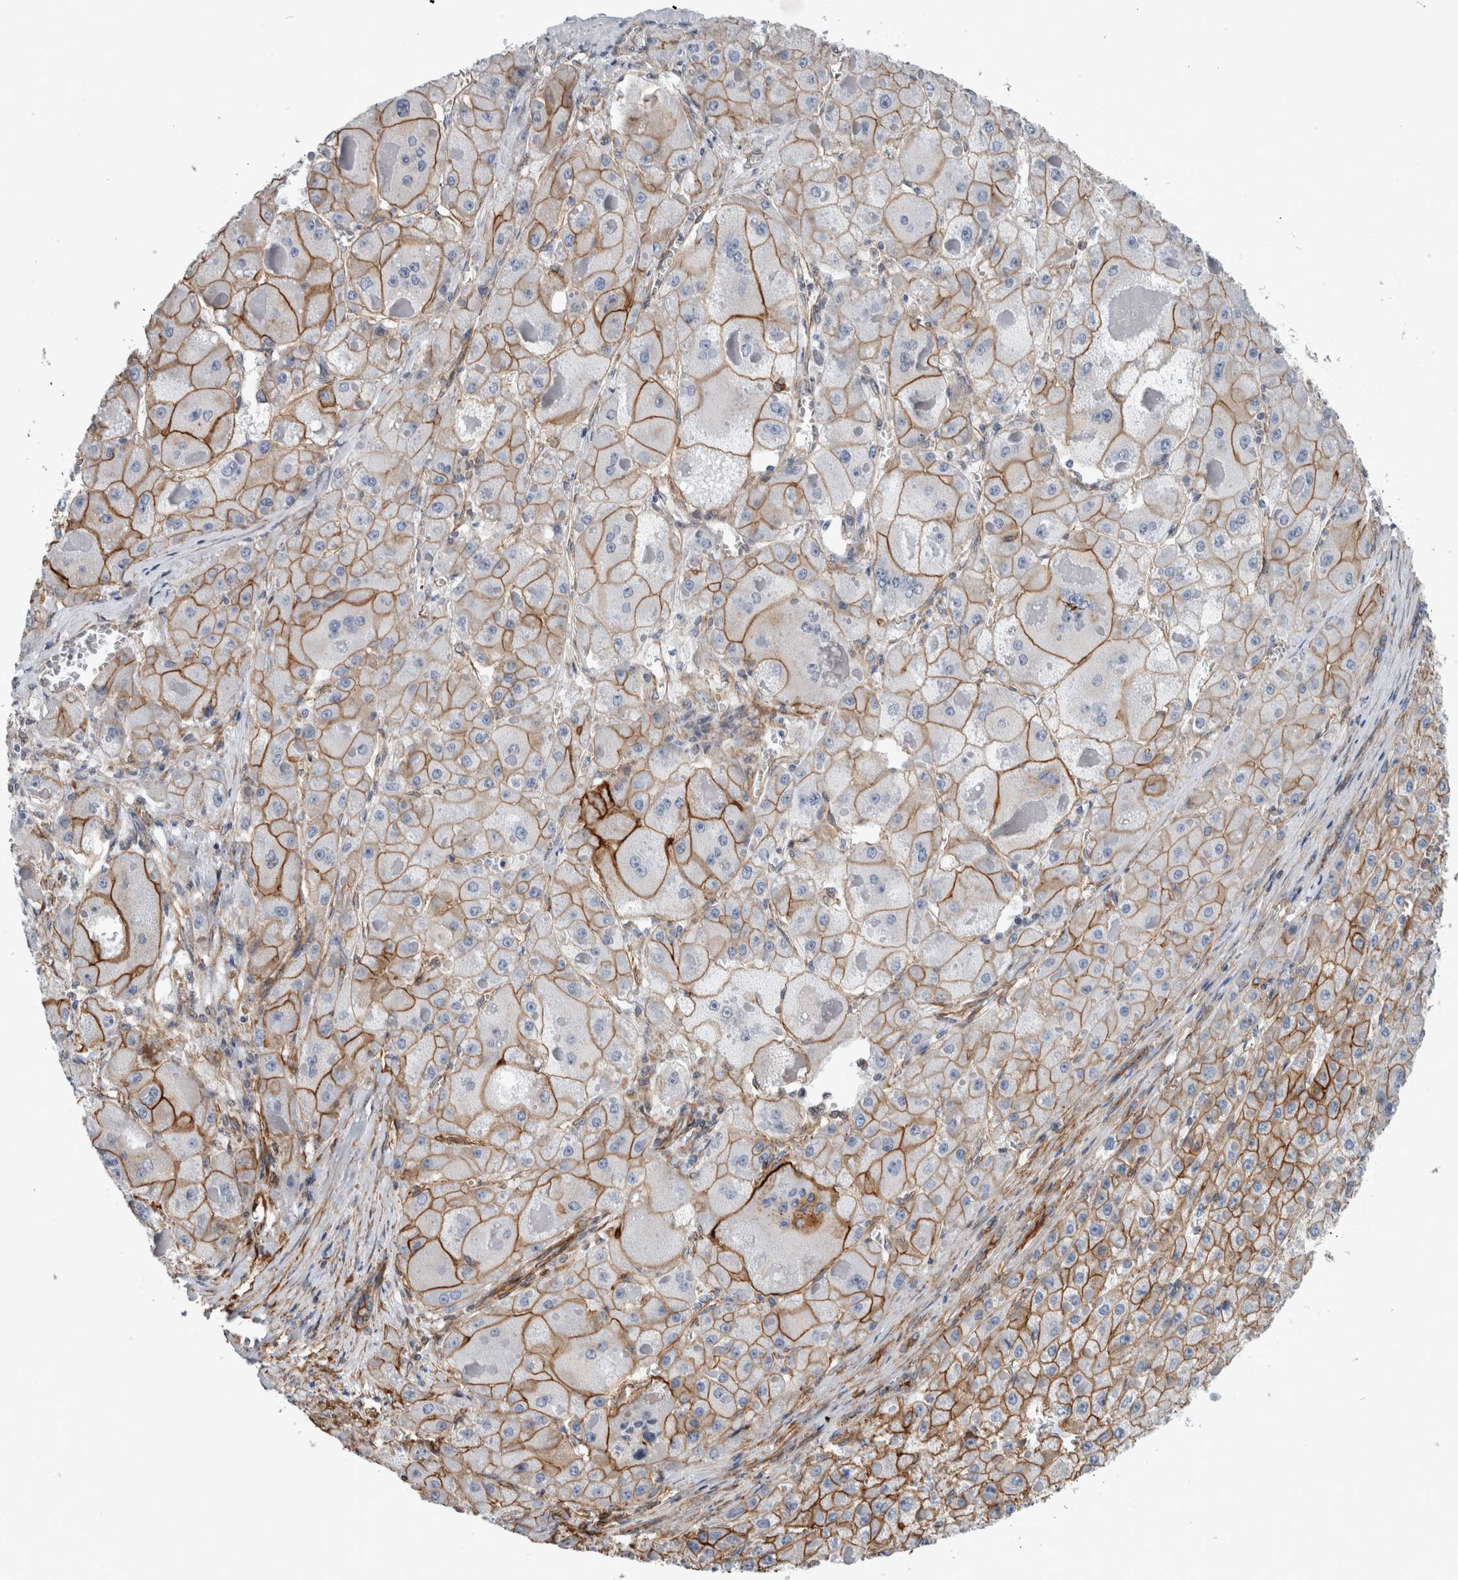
{"staining": {"intensity": "moderate", "quantity": ">75%", "location": "cytoplasmic/membranous"}, "tissue": "liver cancer", "cell_type": "Tumor cells", "image_type": "cancer", "snomed": [{"axis": "morphology", "description": "Carcinoma, Hepatocellular, NOS"}, {"axis": "topography", "description": "Liver"}], "caption": "Protein expression analysis of human liver hepatocellular carcinoma reveals moderate cytoplasmic/membranous staining in about >75% of tumor cells. (DAB (3,3'-diaminobenzidine) IHC, brown staining for protein, blue staining for nuclei).", "gene": "PLEC", "patient": {"sex": "female", "age": 73}}